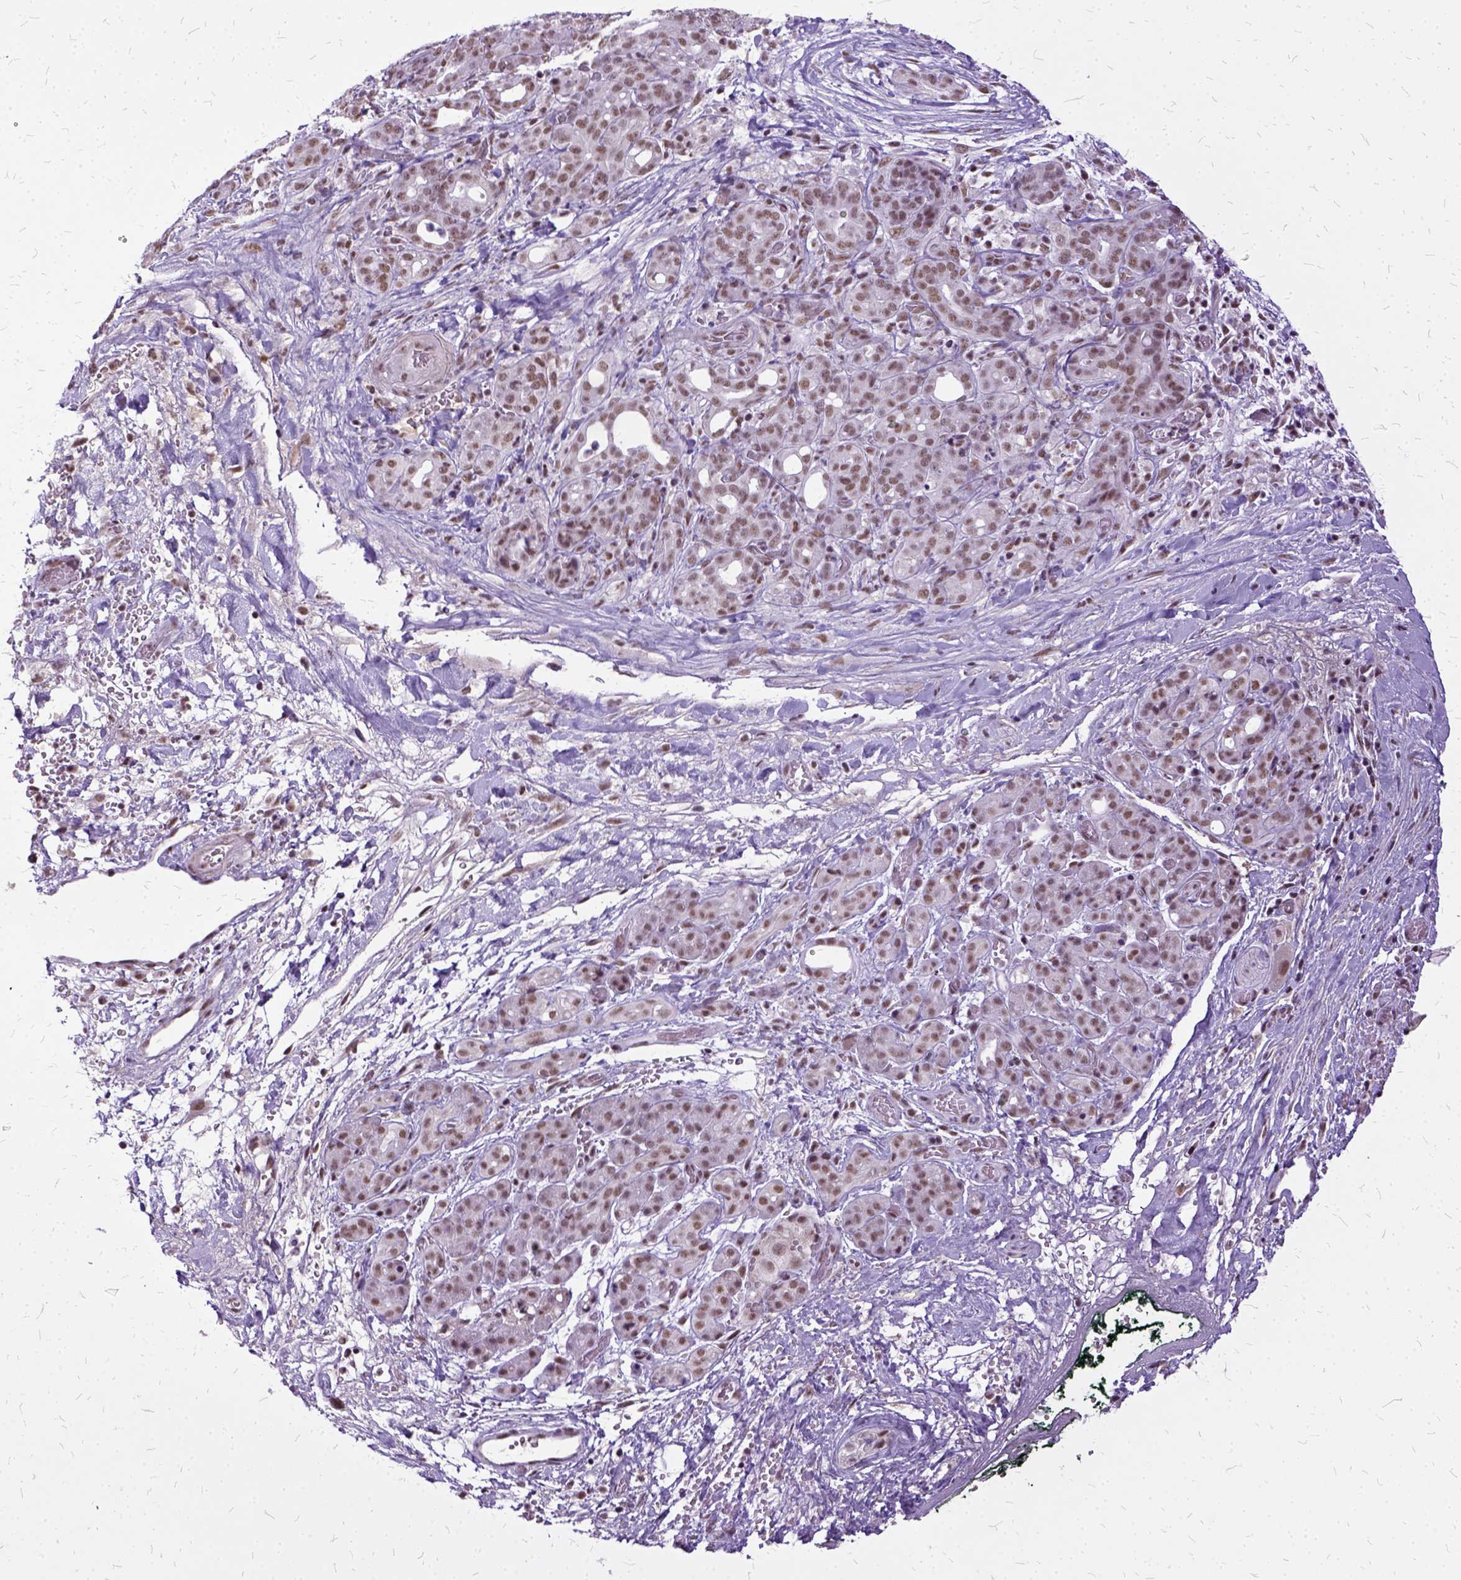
{"staining": {"intensity": "moderate", "quantity": ">75%", "location": "nuclear"}, "tissue": "pancreatic cancer", "cell_type": "Tumor cells", "image_type": "cancer", "snomed": [{"axis": "morphology", "description": "Adenocarcinoma, NOS"}, {"axis": "topography", "description": "Pancreas"}], "caption": "DAB (3,3'-diaminobenzidine) immunohistochemical staining of human pancreatic adenocarcinoma reveals moderate nuclear protein positivity in about >75% of tumor cells.", "gene": "SETD1A", "patient": {"sex": "male", "age": 44}}